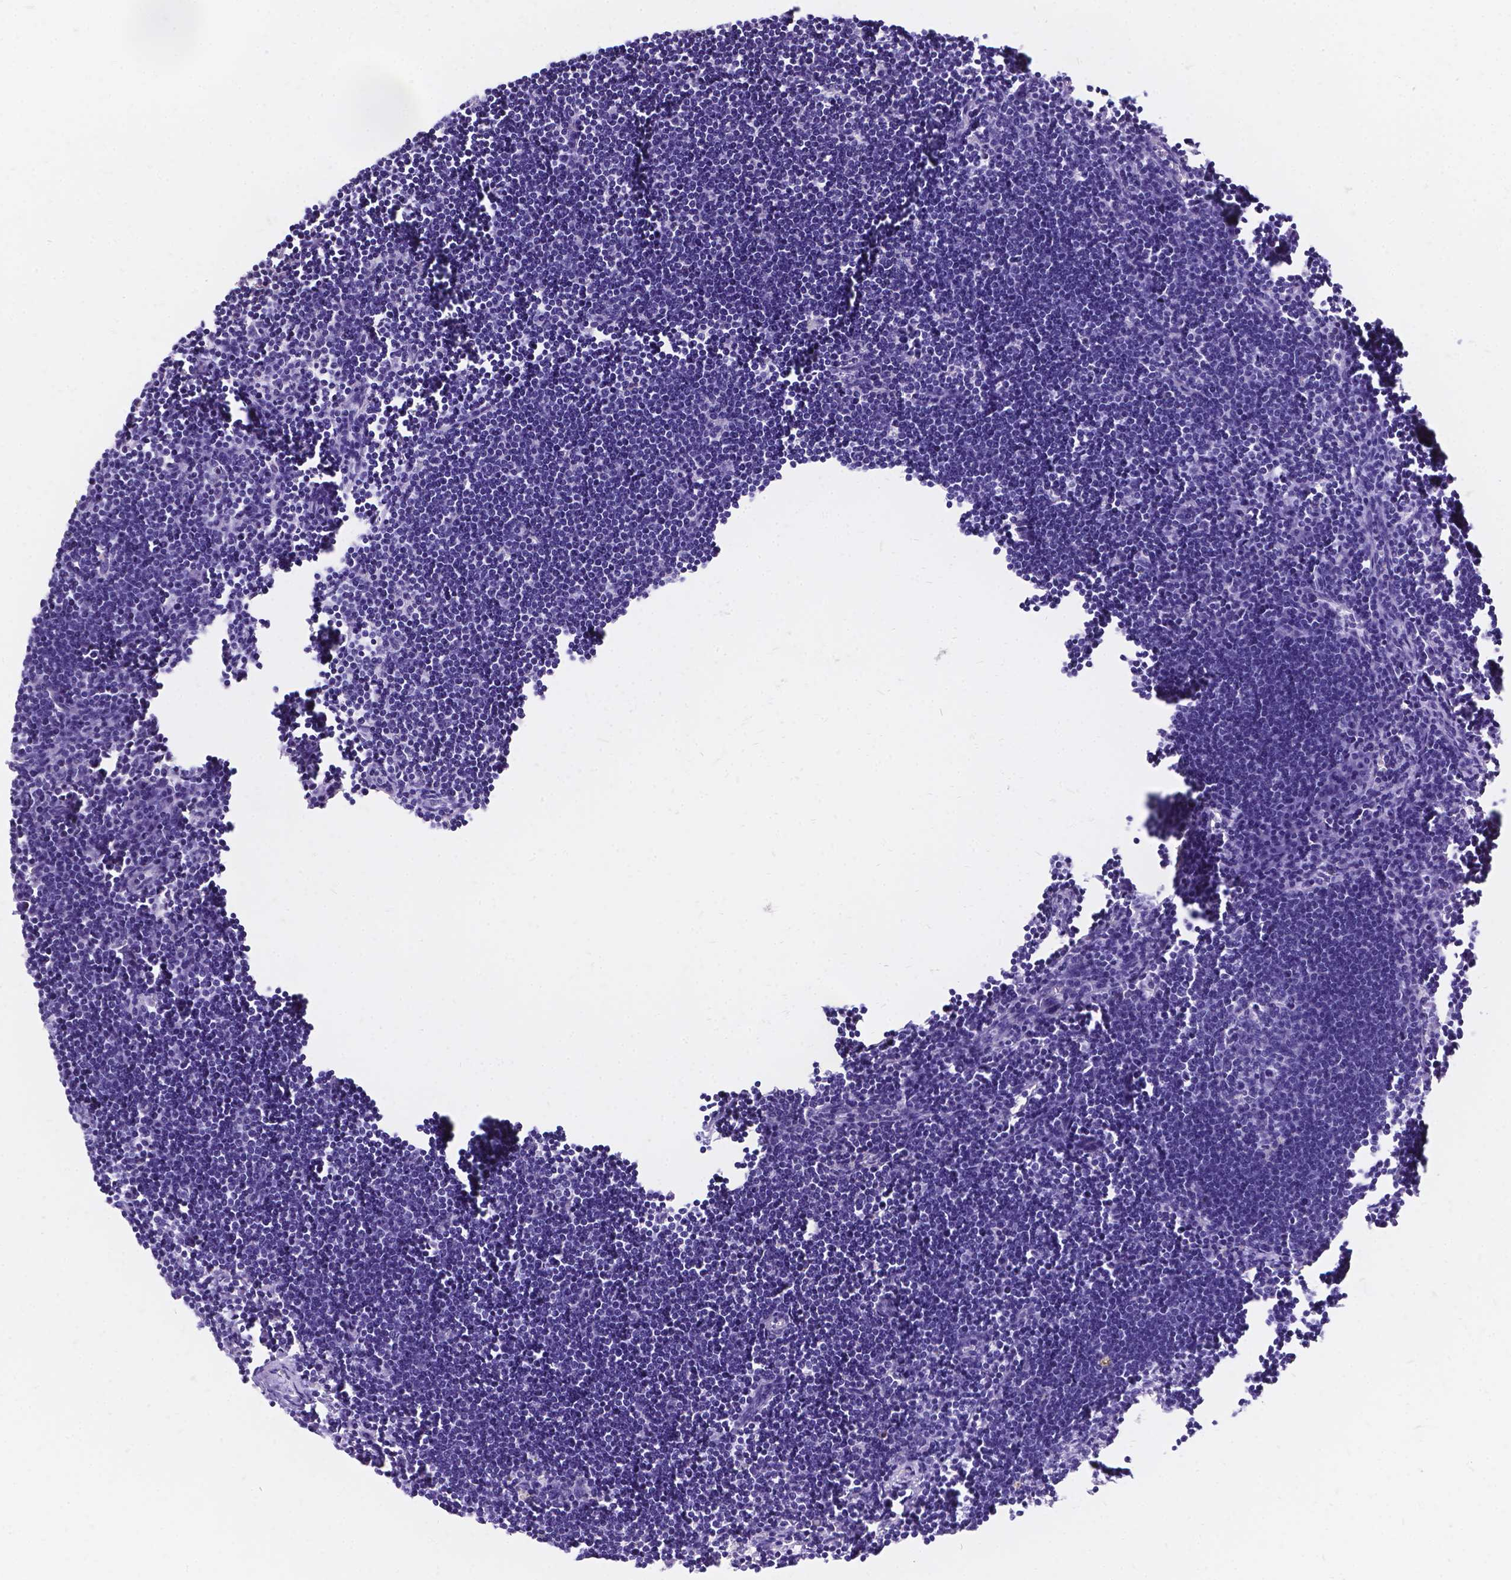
{"staining": {"intensity": "negative", "quantity": "none", "location": "none"}, "tissue": "lymph node", "cell_type": "Germinal center cells", "image_type": "normal", "snomed": [{"axis": "morphology", "description": "Normal tissue, NOS"}, {"axis": "topography", "description": "Lymph node"}], "caption": "Immunohistochemical staining of normal lymph node displays no significant staining in germinal center cells.", "gene": "PALS1", "patient": {"sex": "male", "age": 55}}